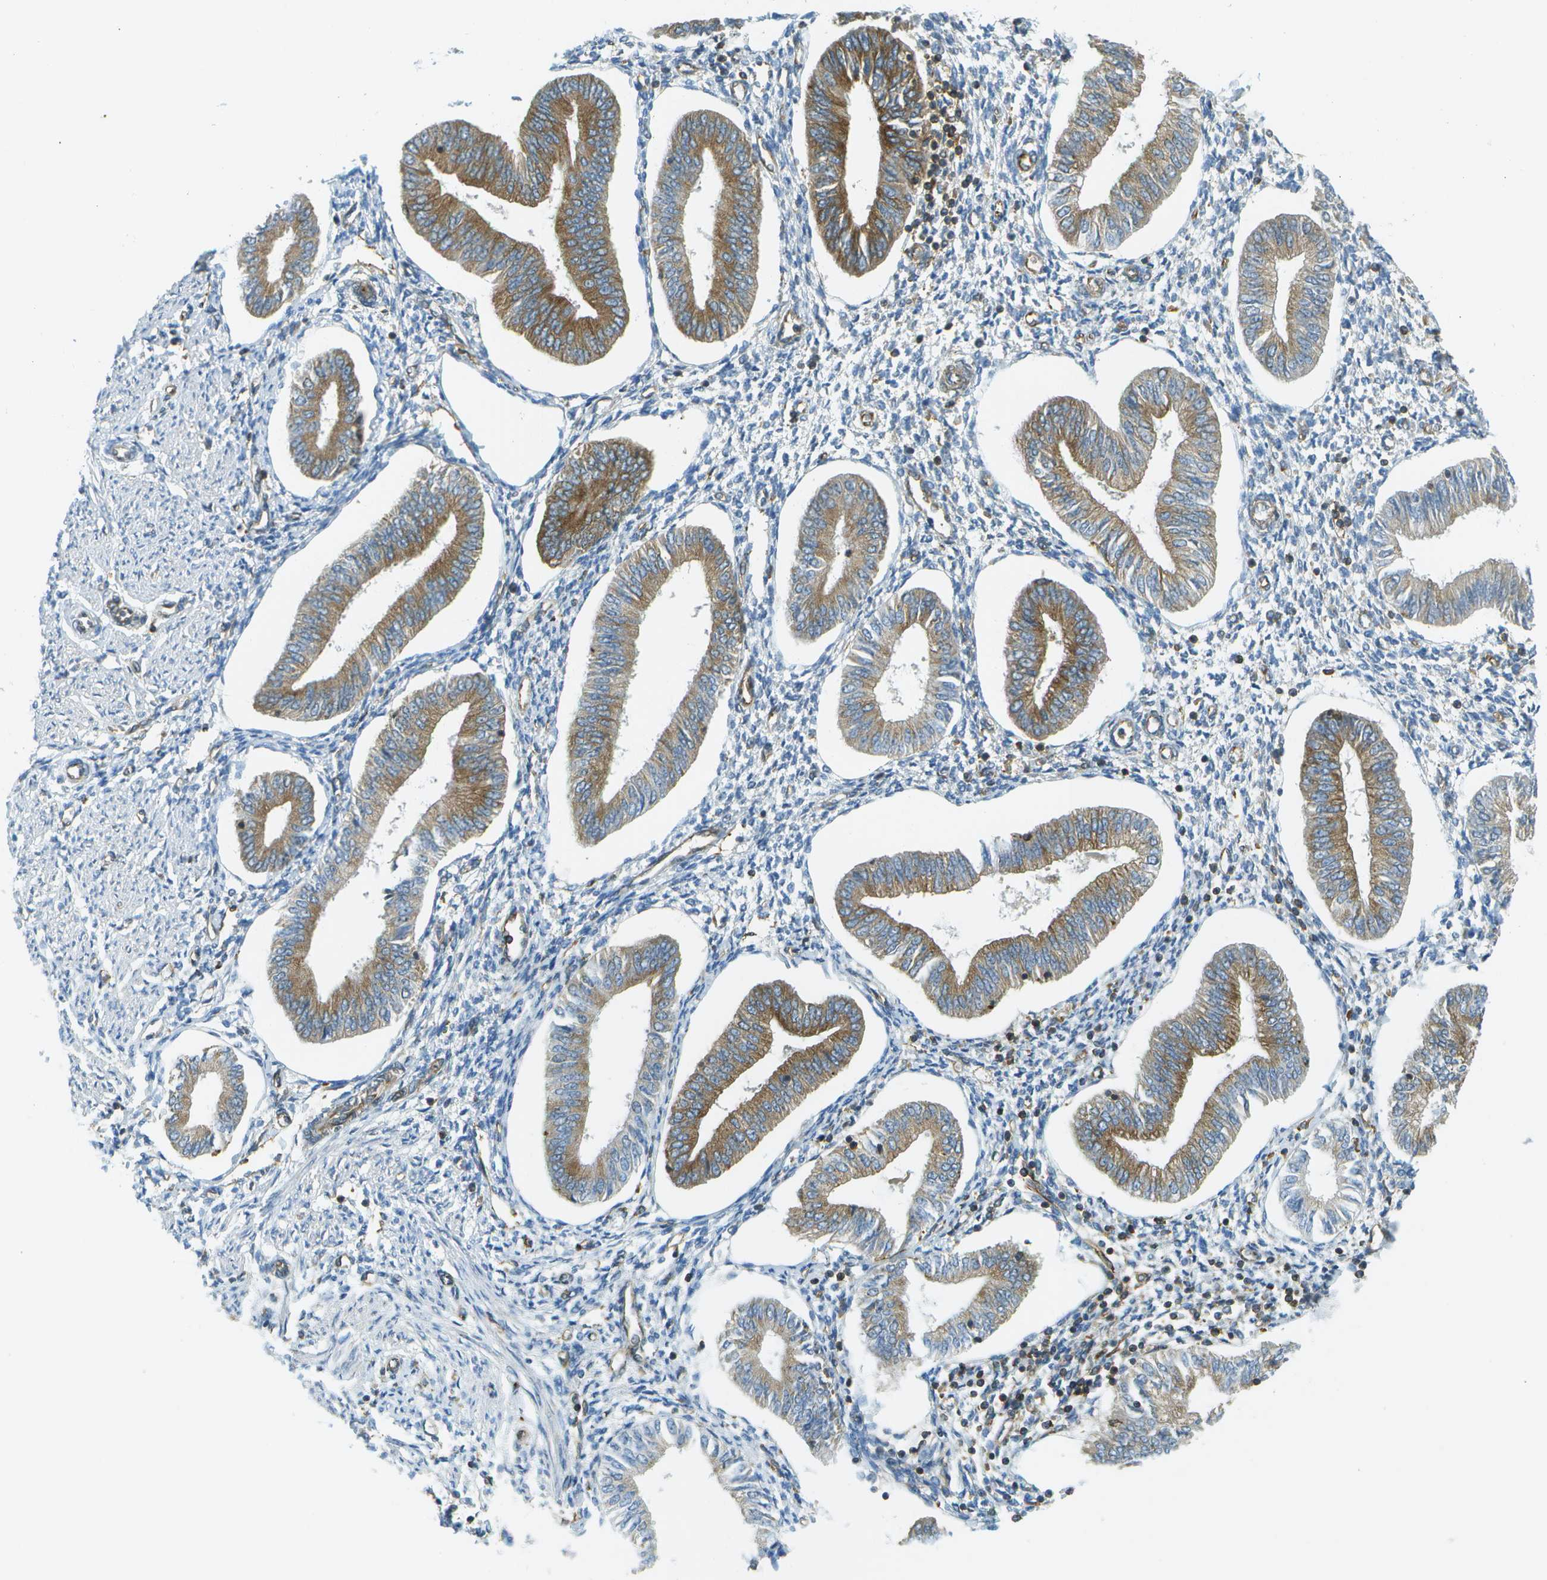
{"staining": {"intensity": "negative", "quantity": "none", "location": "none"}, "tissue": "endometrium", "cell_type": "Cells in endometrial stroma", "image_type": "normal", "snomed": [{"axis": "morphology", "description": "Normal tissue, NOS"}, {"axis": "topography", "description": "Endometrium"}], "caption": "High magnification brightfield microscopy of normal endometrium stained with DAB (3,3'-diaminobenzidine) (brown) and counterstained with hematoxylin (blue): cells in endometrial stroma show no significant expression.", "gene": "TMTC1", "patient": {"sex": "female", "age": 50}}